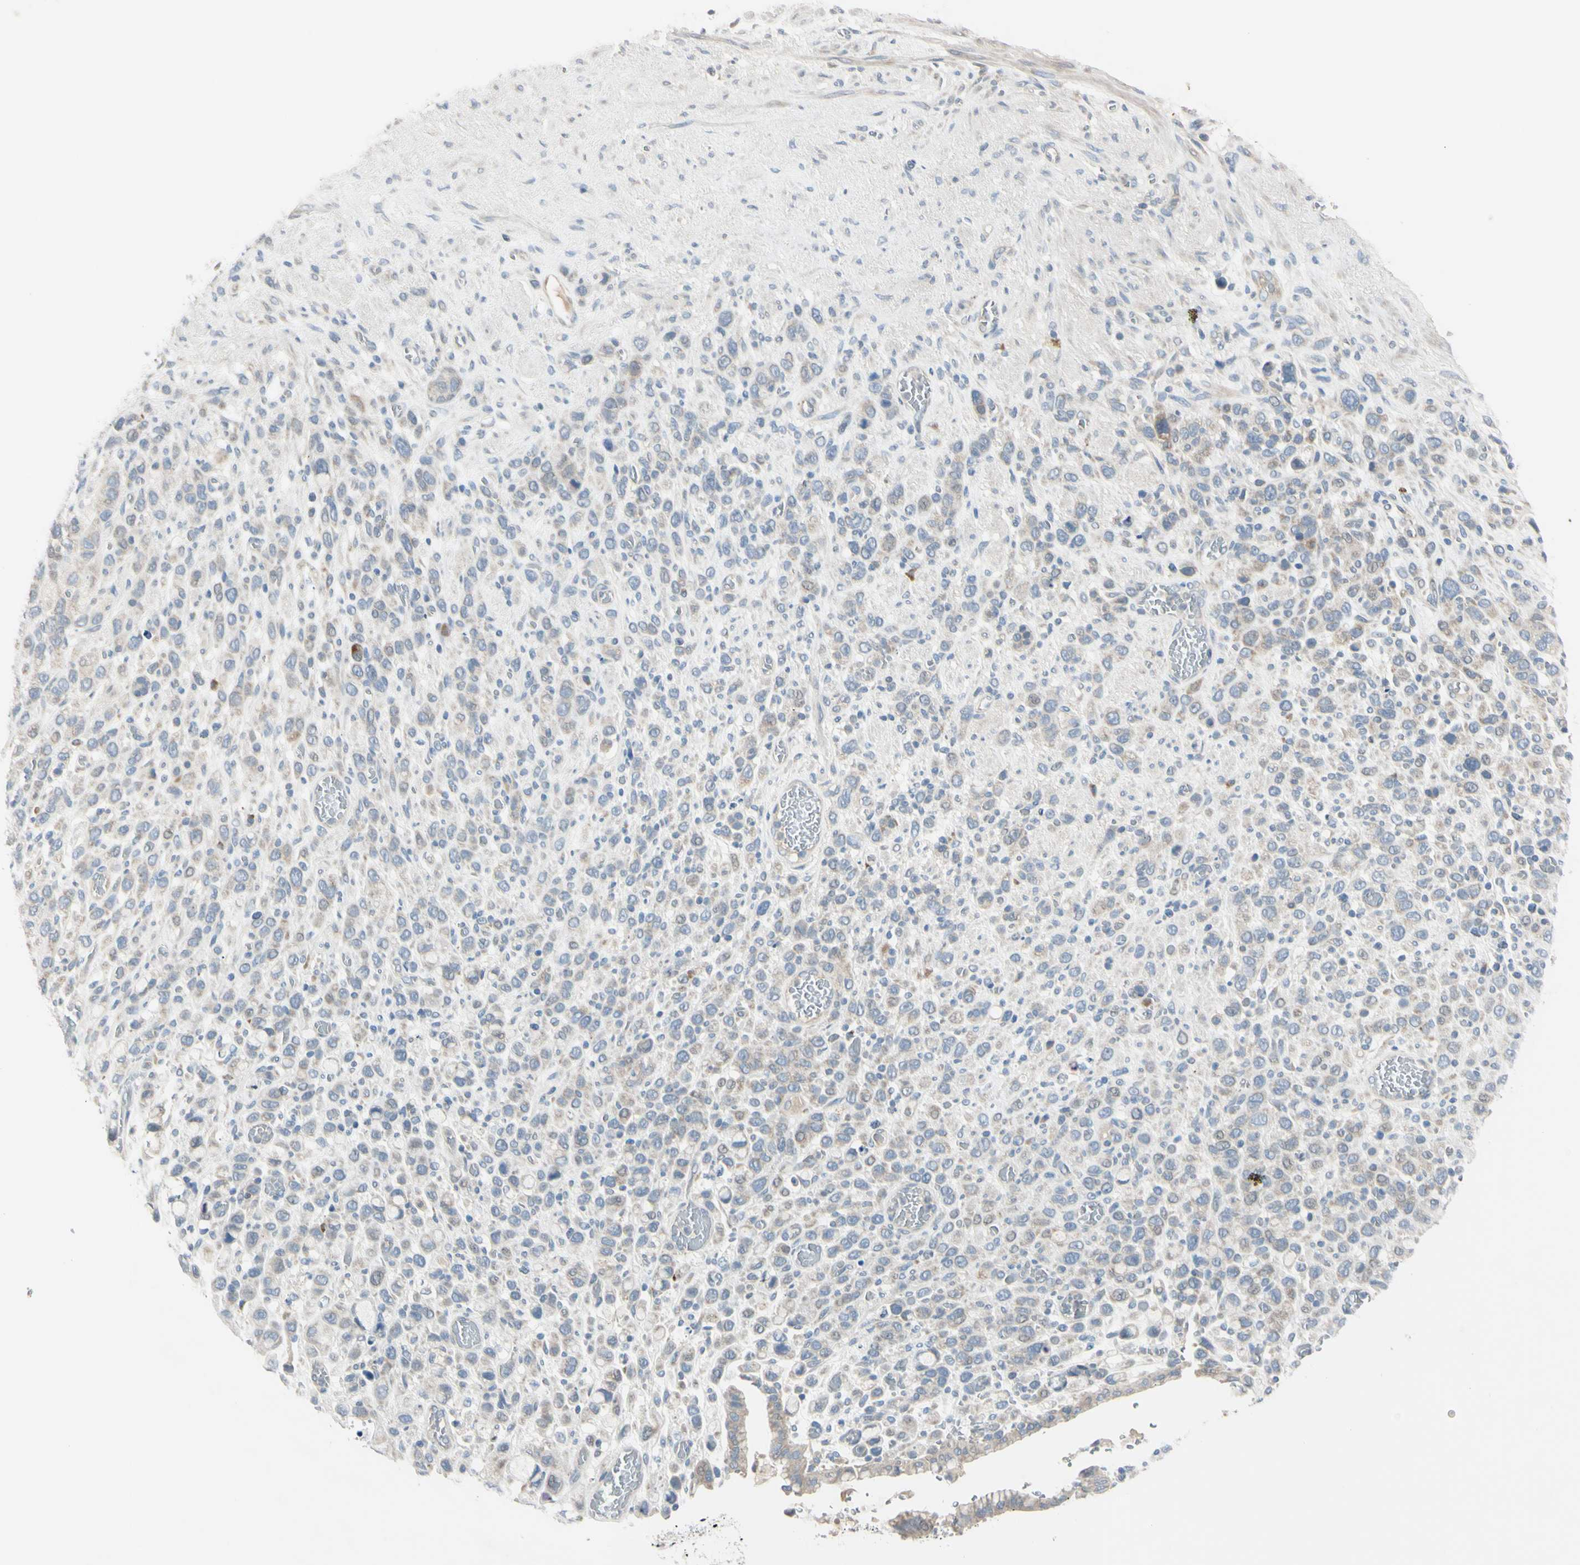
{"staining": {"intensity": "weak", "quantity": "<25%", "location": "cytoplasmic/membranous"}, "tissue": "stomach cancer", "cell_type": "Tumor cells", "image_type": "cancer", "snomed": [{"axis": "morphology", "description": "Normal tissue, NOS"}, {"axis": "morphology", "description": "Adenocarcinoma, NOS"}, {"axis": "morphology", "description": "Adenocarcinoma, High grade"}, {"axis": "topography", "description": "Stomach, upper"}, {"axis": "topography", "description": "Stomach"}], "caption": "This photomicrograph is of stomach cancer (high-grade adenocarcinoma) stained with immunohistochemistry to label a protein in brown with the nuclei are counter-stained blue. There is no positivity in tumor cells. (DAB immunohistochemistry with hematoxylin counter stain).", "gene": "AATK", "patient": {"sex": "female", "age": 65}}